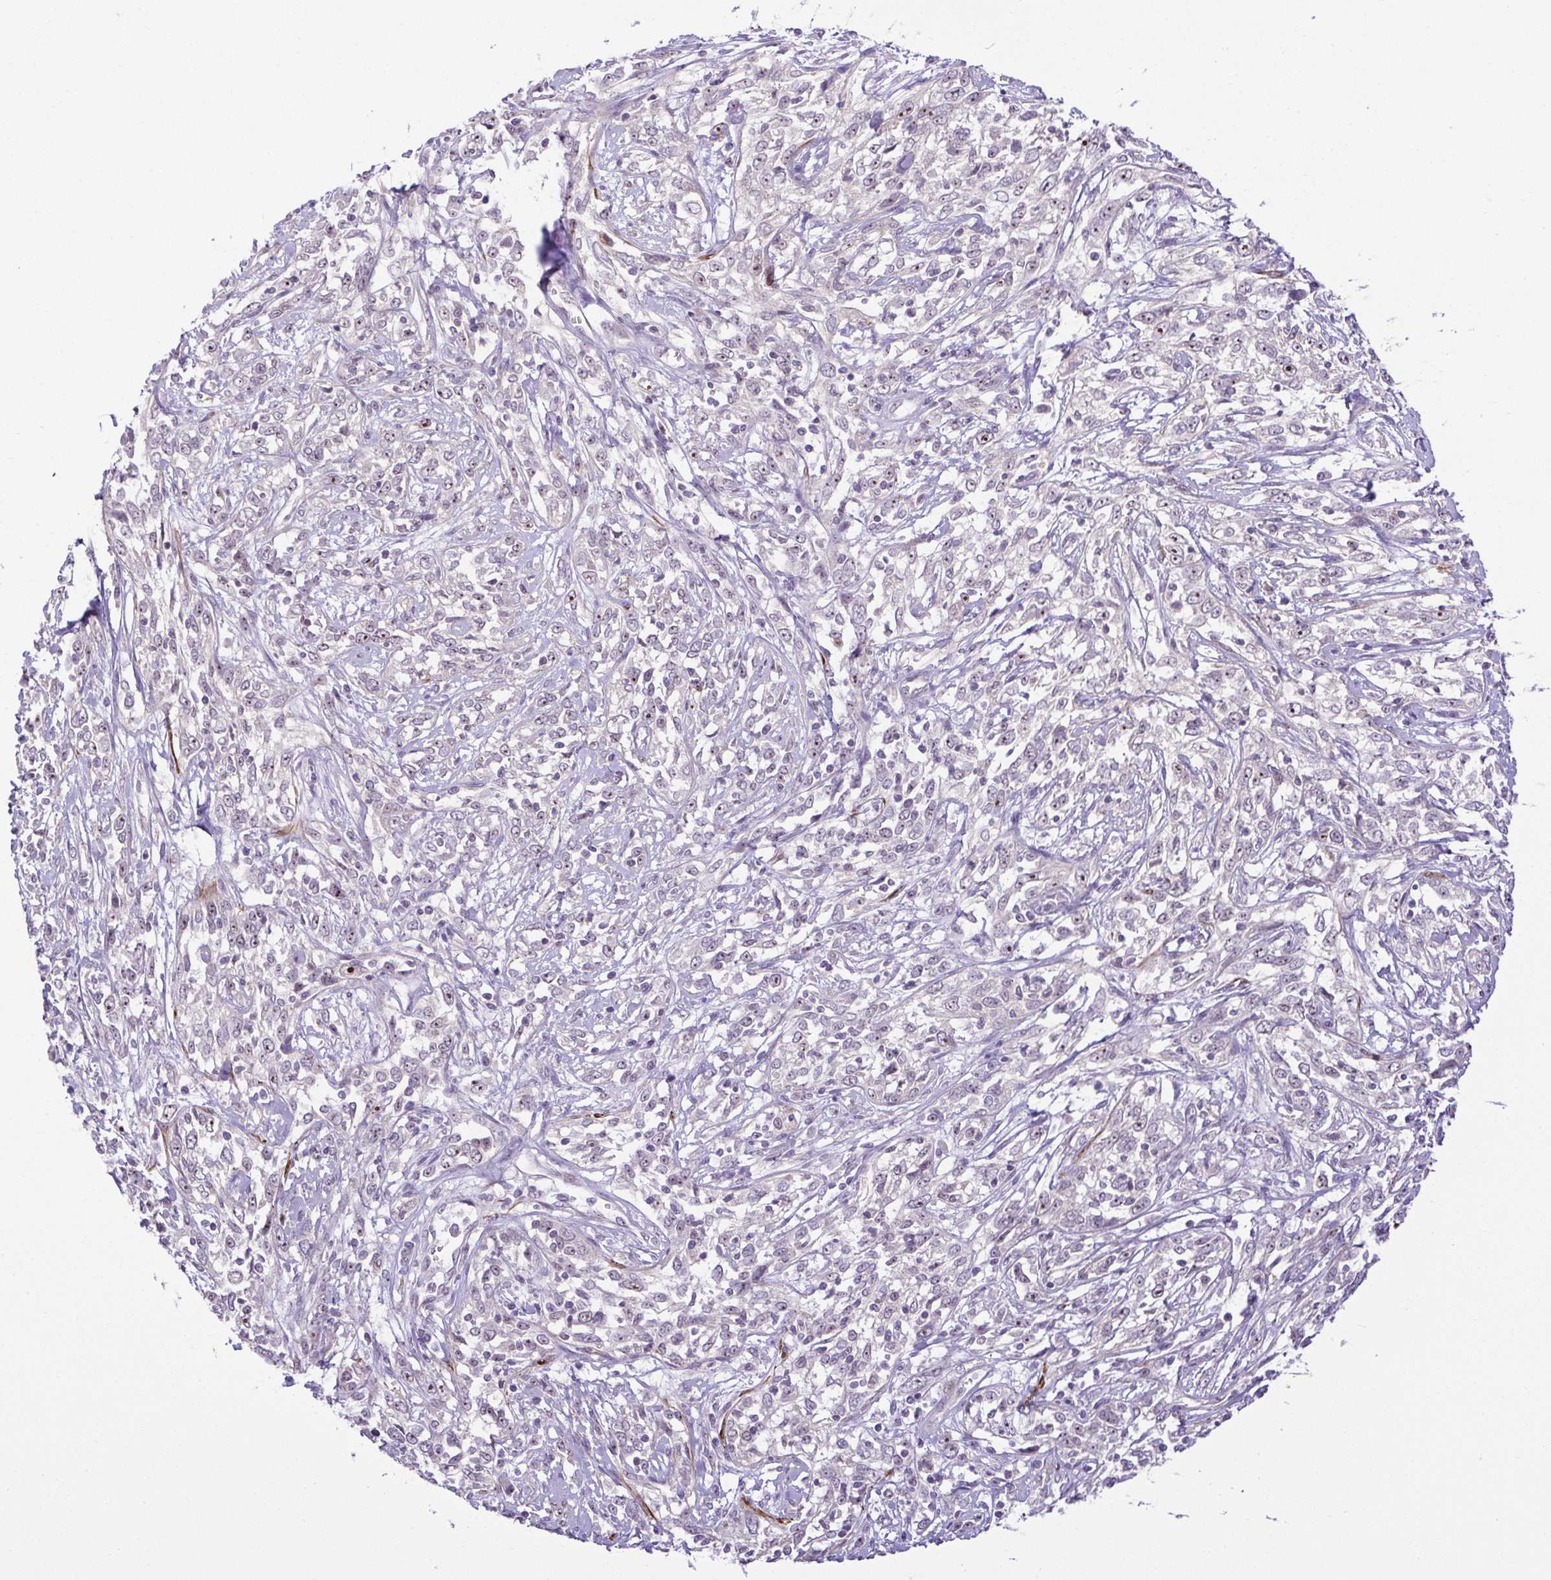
{"staining": {"intensity": "moderate", "quantity": "25%-75%", "location": "nuclear"}, "tissue": "cervical cancer", "cell_type": "Tumor cells", "image_type": "cancer", "snomed": [{"axis": "morphology", "description": "Adenocarcinoma, NOS"}, {"axis": "topography", "description": "Cervix"}], "caption": "Adenocarcinoma (cervical) tissue demonstrates moderate nuclear positivity in approximately 25%-75% of tumor cells Using DAB (3,3'-diaminobenzidine) (brown) and hematoxylin (blue) stains, captured at high magnification using brightfield microscopy.", "gene": "RSL24D1", "patient": {"sex": "female", "age": 40}}